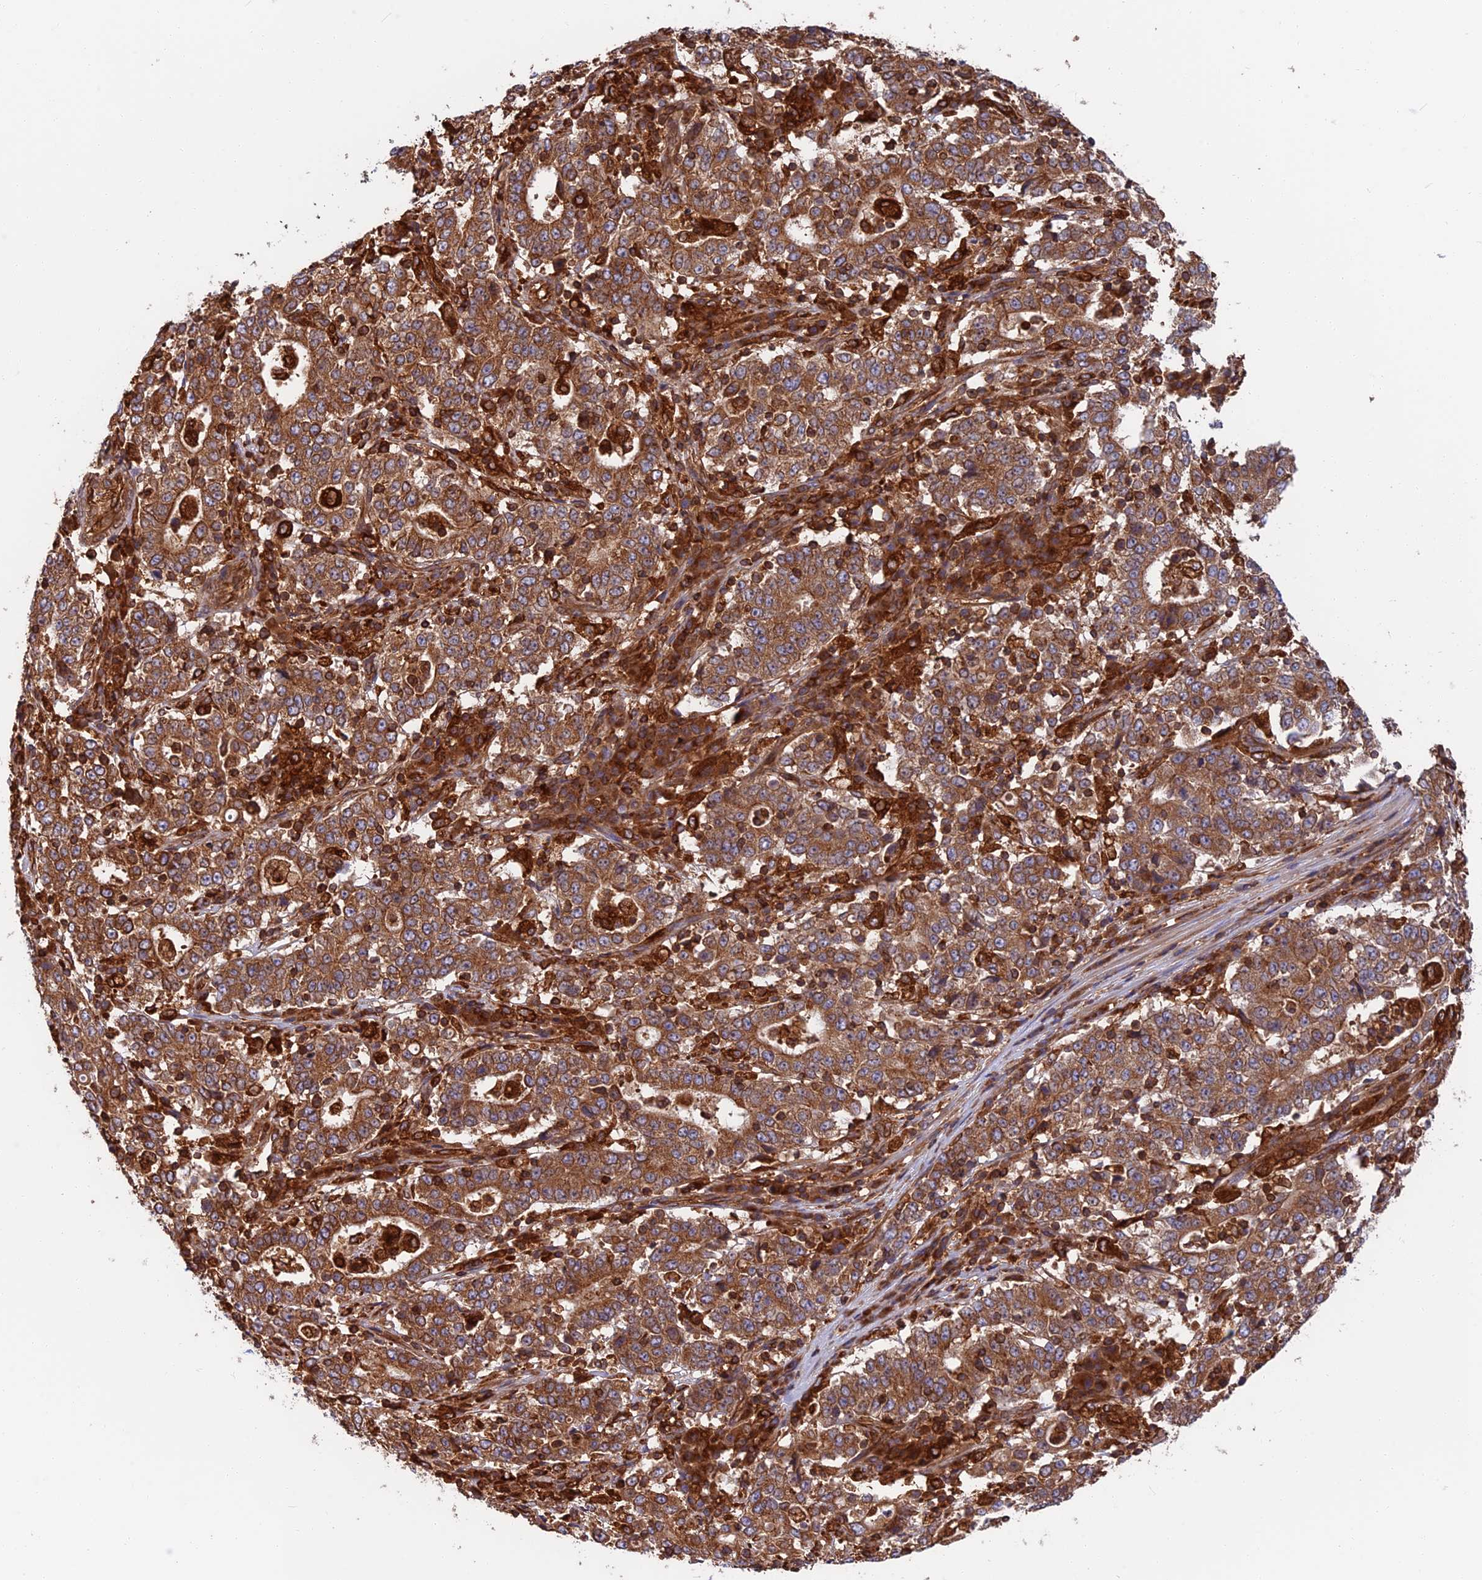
{"staining": {"intensity": "moderate", "quantity": ">75%", "location": "cytoplasmic/membranous"}, "tissue": "stomach cancer", "cell_type": "Tumor cells", "image_type": "cancer", "snomed": [{"axis": "morphology", "description": "Adenocarcinoma, NOS"}, {"axis": "topography", "description": "Stomach"}], "caption": "This micrograph displays stomach cancer (adenocarcinoma) stained with immunohistochemistry (IHC) to label a protein in brown. The cytoplasmic/membranous of tumor cells show moderate positivity for the protein. Nuclei are counter-stained blue.", "gene": "WDR1", "patient": {"sex": "male", "age": 59}}